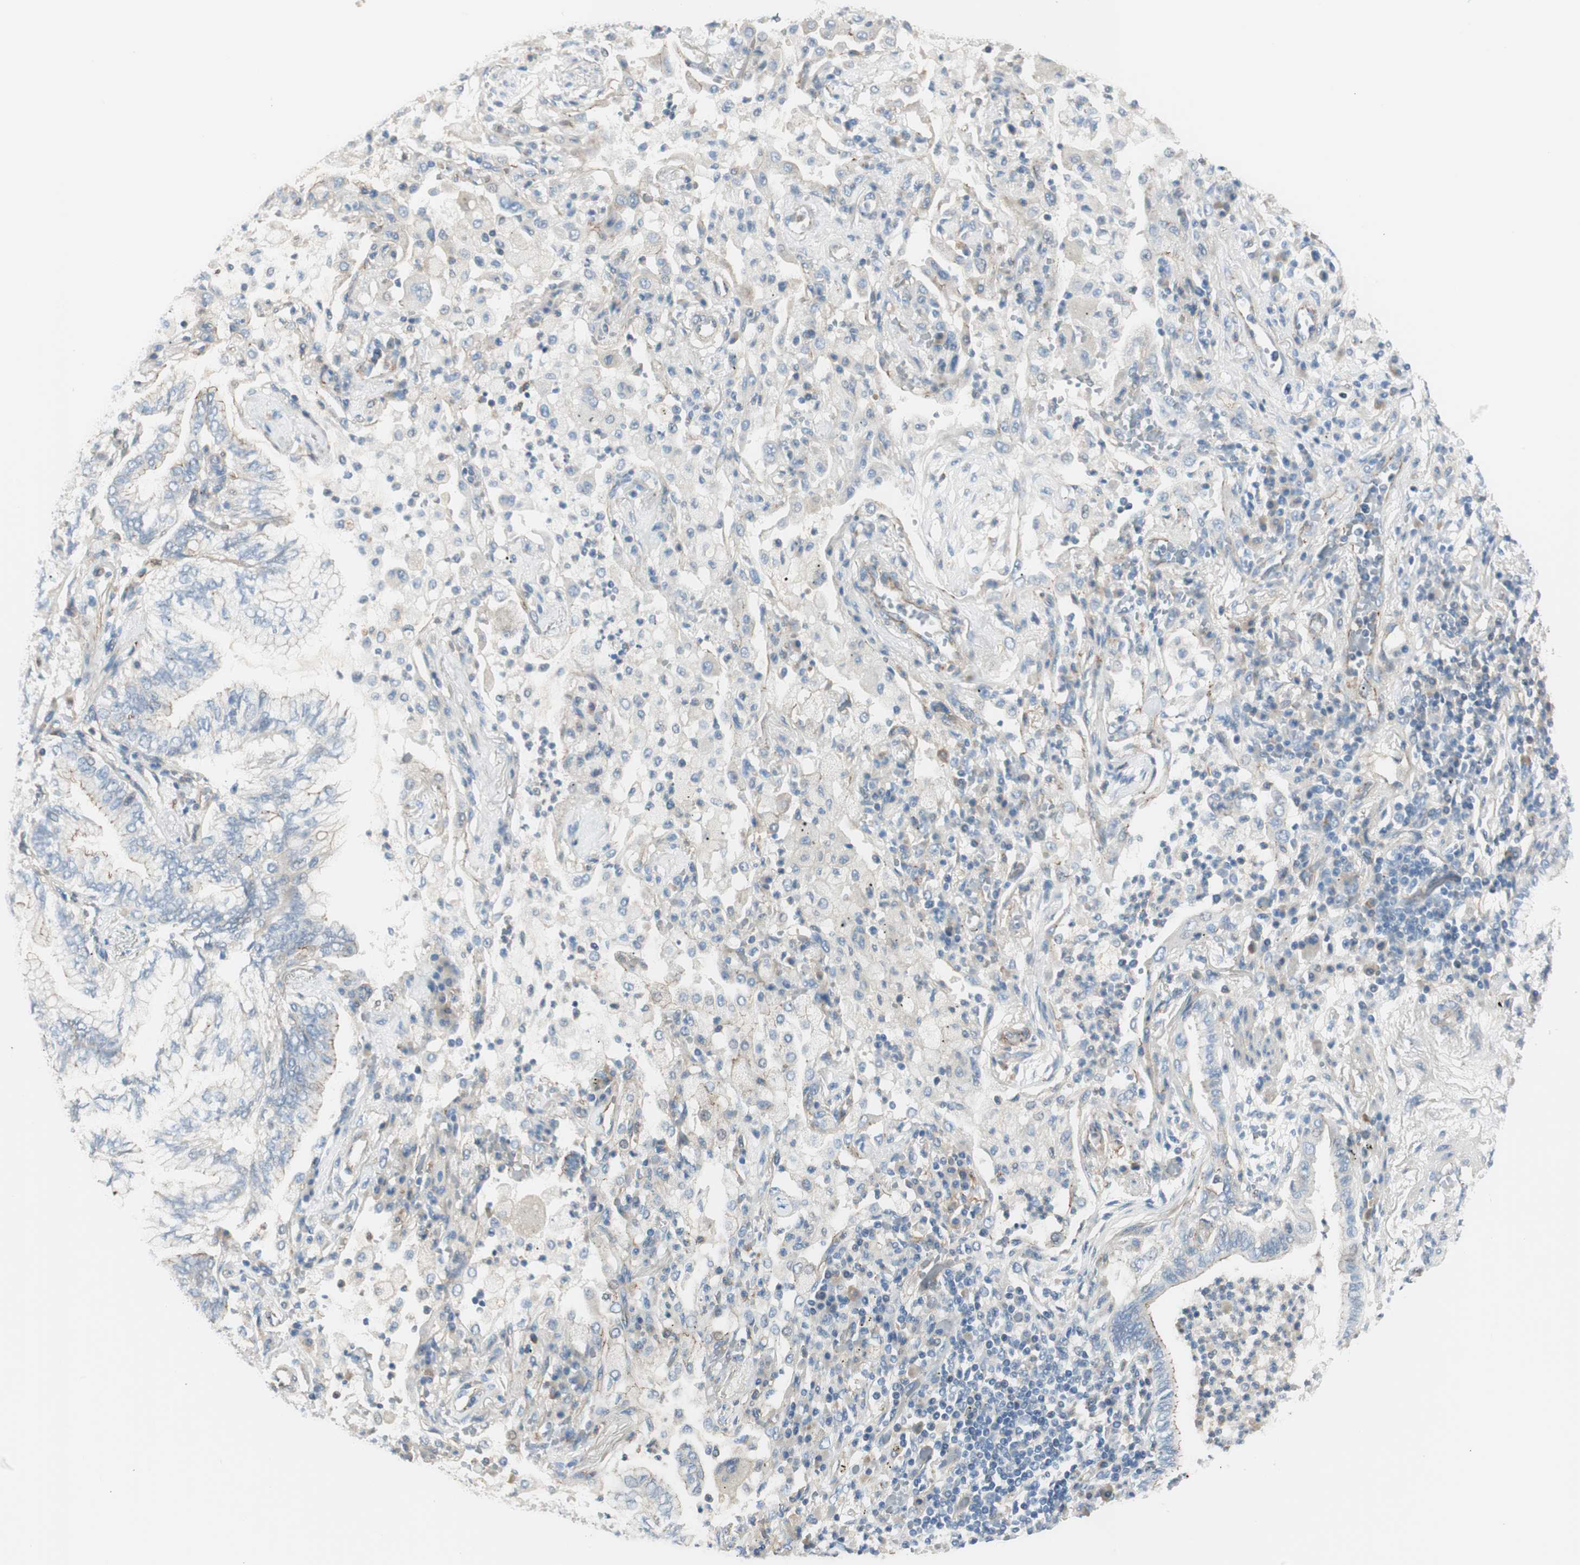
{"staining": {"intensity": "negative", "quantity": "none", "location": "none"}, "tissue": "lung cancer", "cell_type": "Tumor cells", "image_type": "cancer", "snomed": [{"axis": "morphology", "description": "Normal tissue, NOS"}, {"axis": "morphology", "description": "Adenocarcinoma, NOS"}, {"axis": "topography", "description": "Bronchus"}, {"axis": "topography", "description": "Lung"}], "caption": "Lung adenocarcinoma was stained to show a protein in brown. There is no significant positivity in tumor cells. Nuclei are stained in blue.", "gene": "TJP1", "patient": {"sex": "female", "age": 70}}